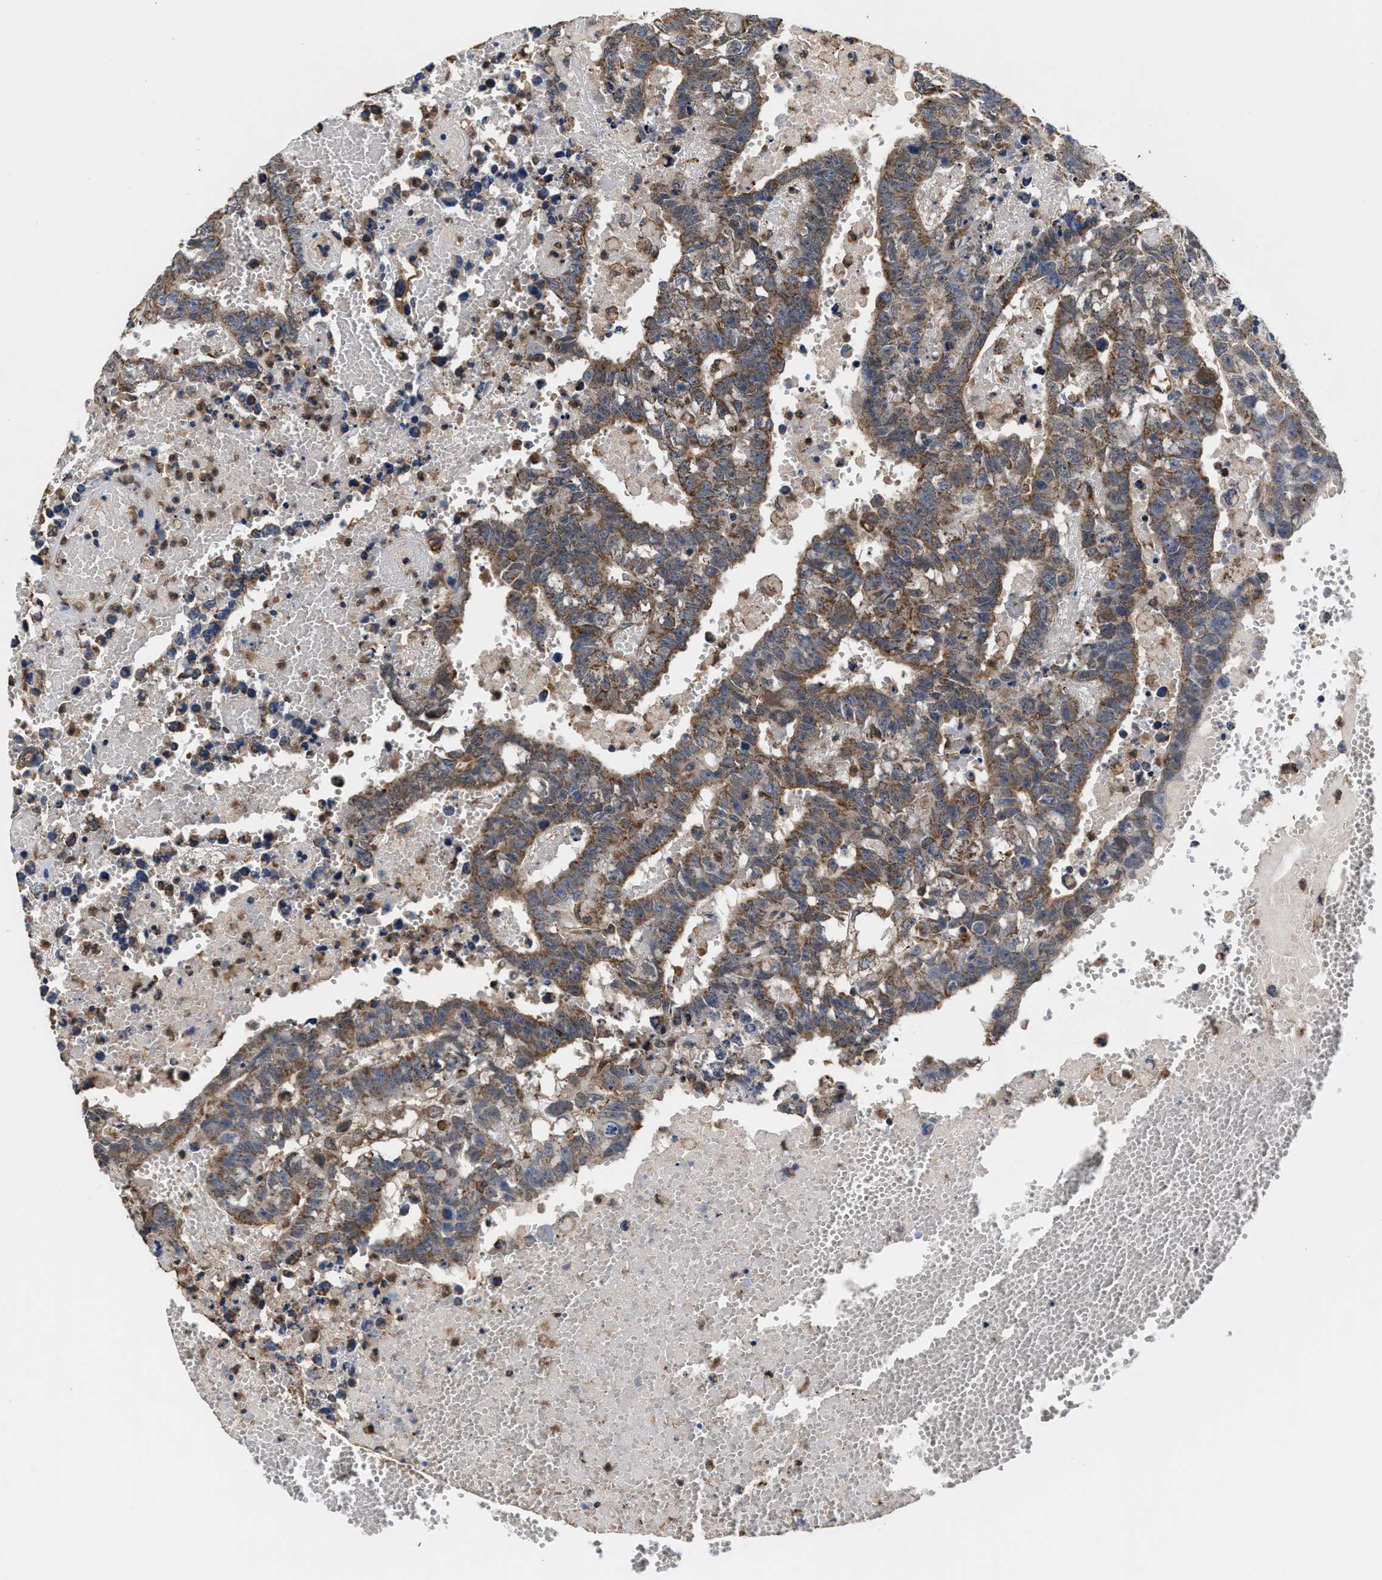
{"staining": {"intensity": "moderate", "quantity": ">75%", "location": "cytoplasmic/membranous"}, "tissue": "testis cancer", "cell_type": "Tumor cells", "image_type": "cancer", "snomed": [{"axis": "morphology", "description": "Carcinoma, Embryonal, NOS"}, {"axis": "topography", "description": "Testis"}], "caption": "Embryonal carcinoma (testis) stained with a brown dye exhibits moderate cytoplasmic/membranous positive positivity in about >75% of tumor cells.", "gene": "ACLY", "patient": {"sex": "male", "age": 25}}